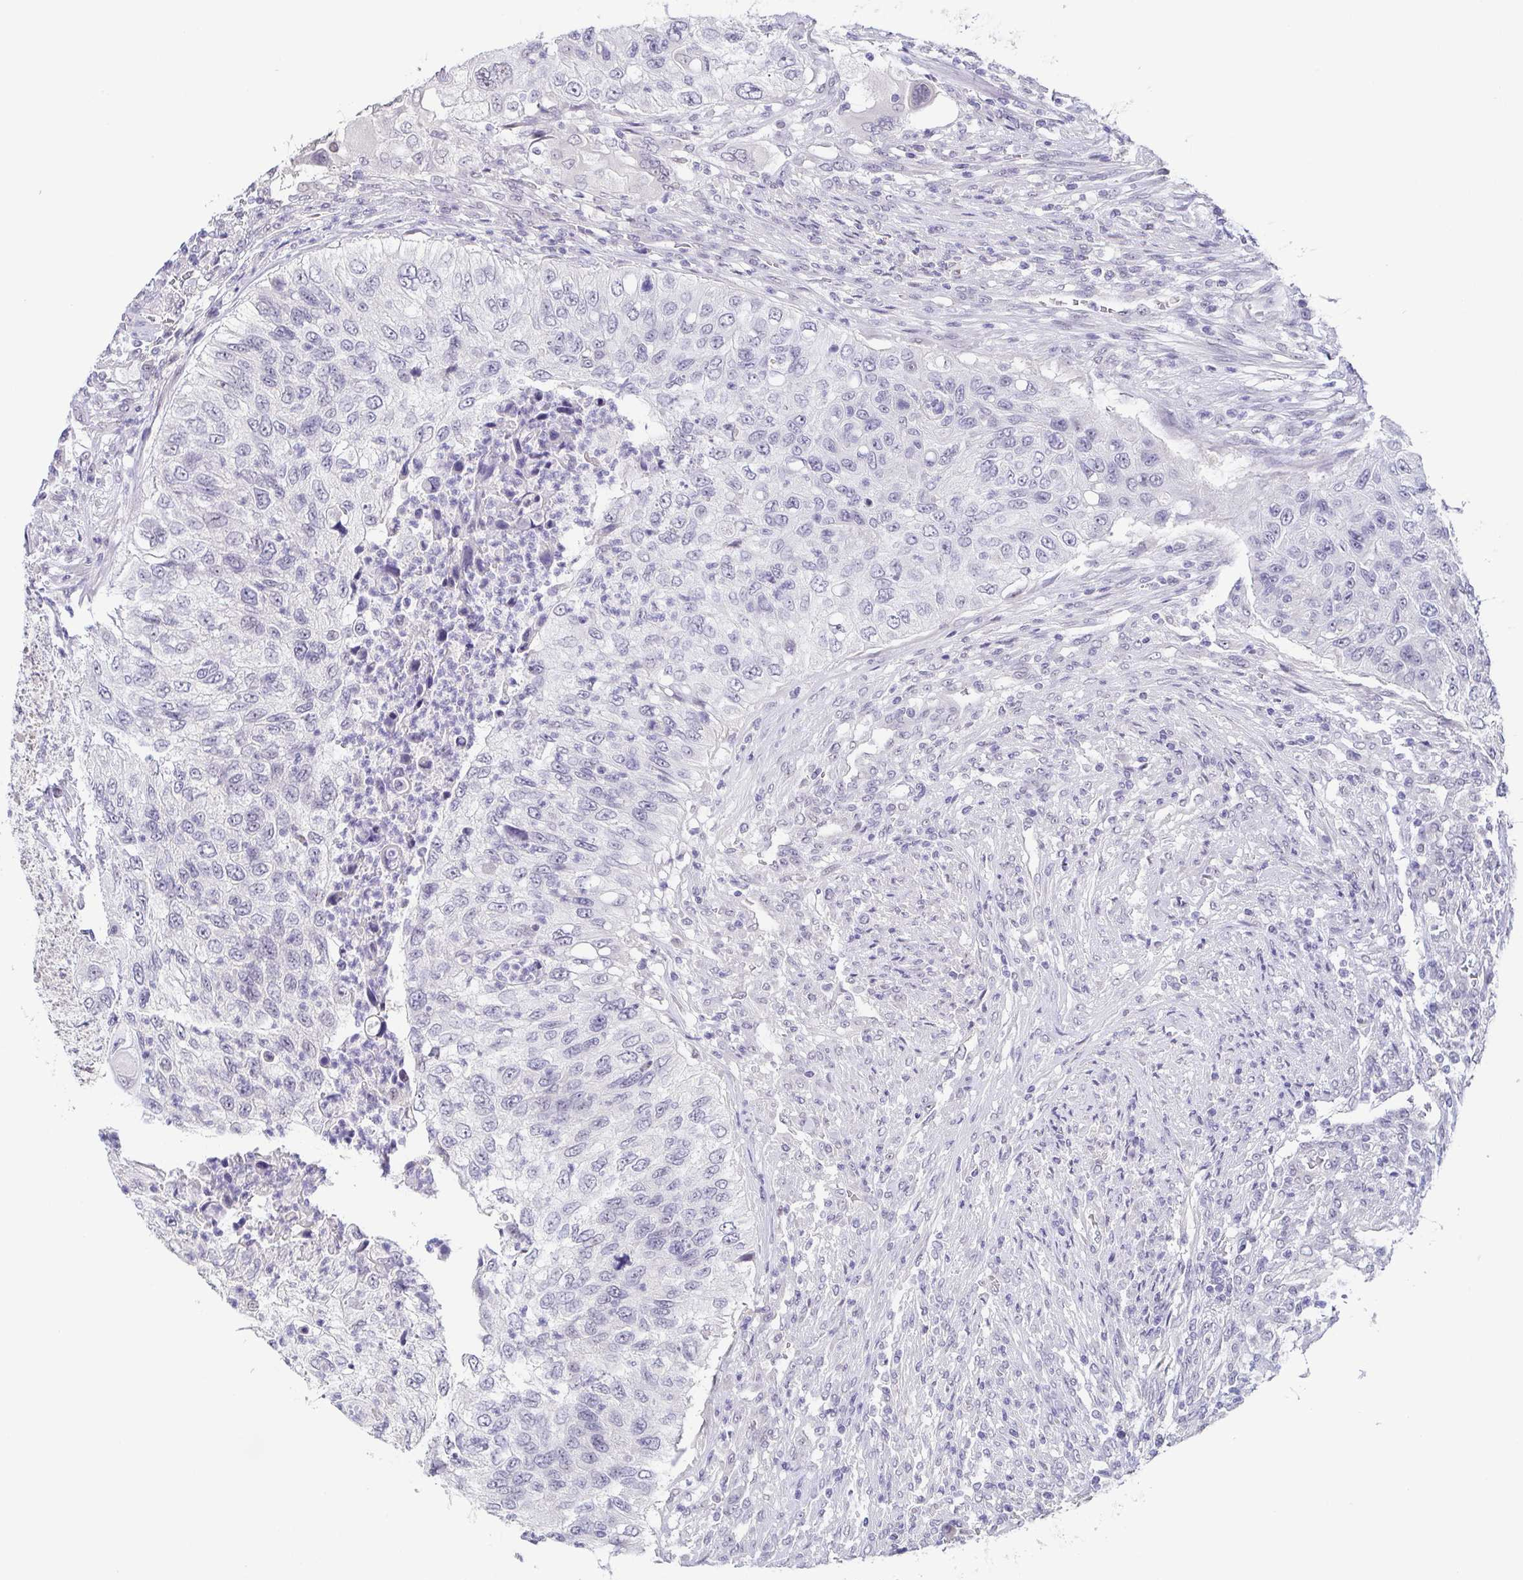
{"staining": {"intensity": "negative", "quantity": "none", "location": "none"}, "tissue": "urothelial cancer", "cell_type": "Tumor cells", "image_type": "cancer", "snomed": [{"axis": "morphology", "description": "Urothelial carcinoma, High grade"}, {"axis": "topography", "description": "Urinary bladder"}], "caption": "High-grade urothelial carcinoma was stained to show a protein in brown. There is no significant positivity in tumor cells.", "gene": "NEFH", "patient": {"sex": "female", "age": 60}}